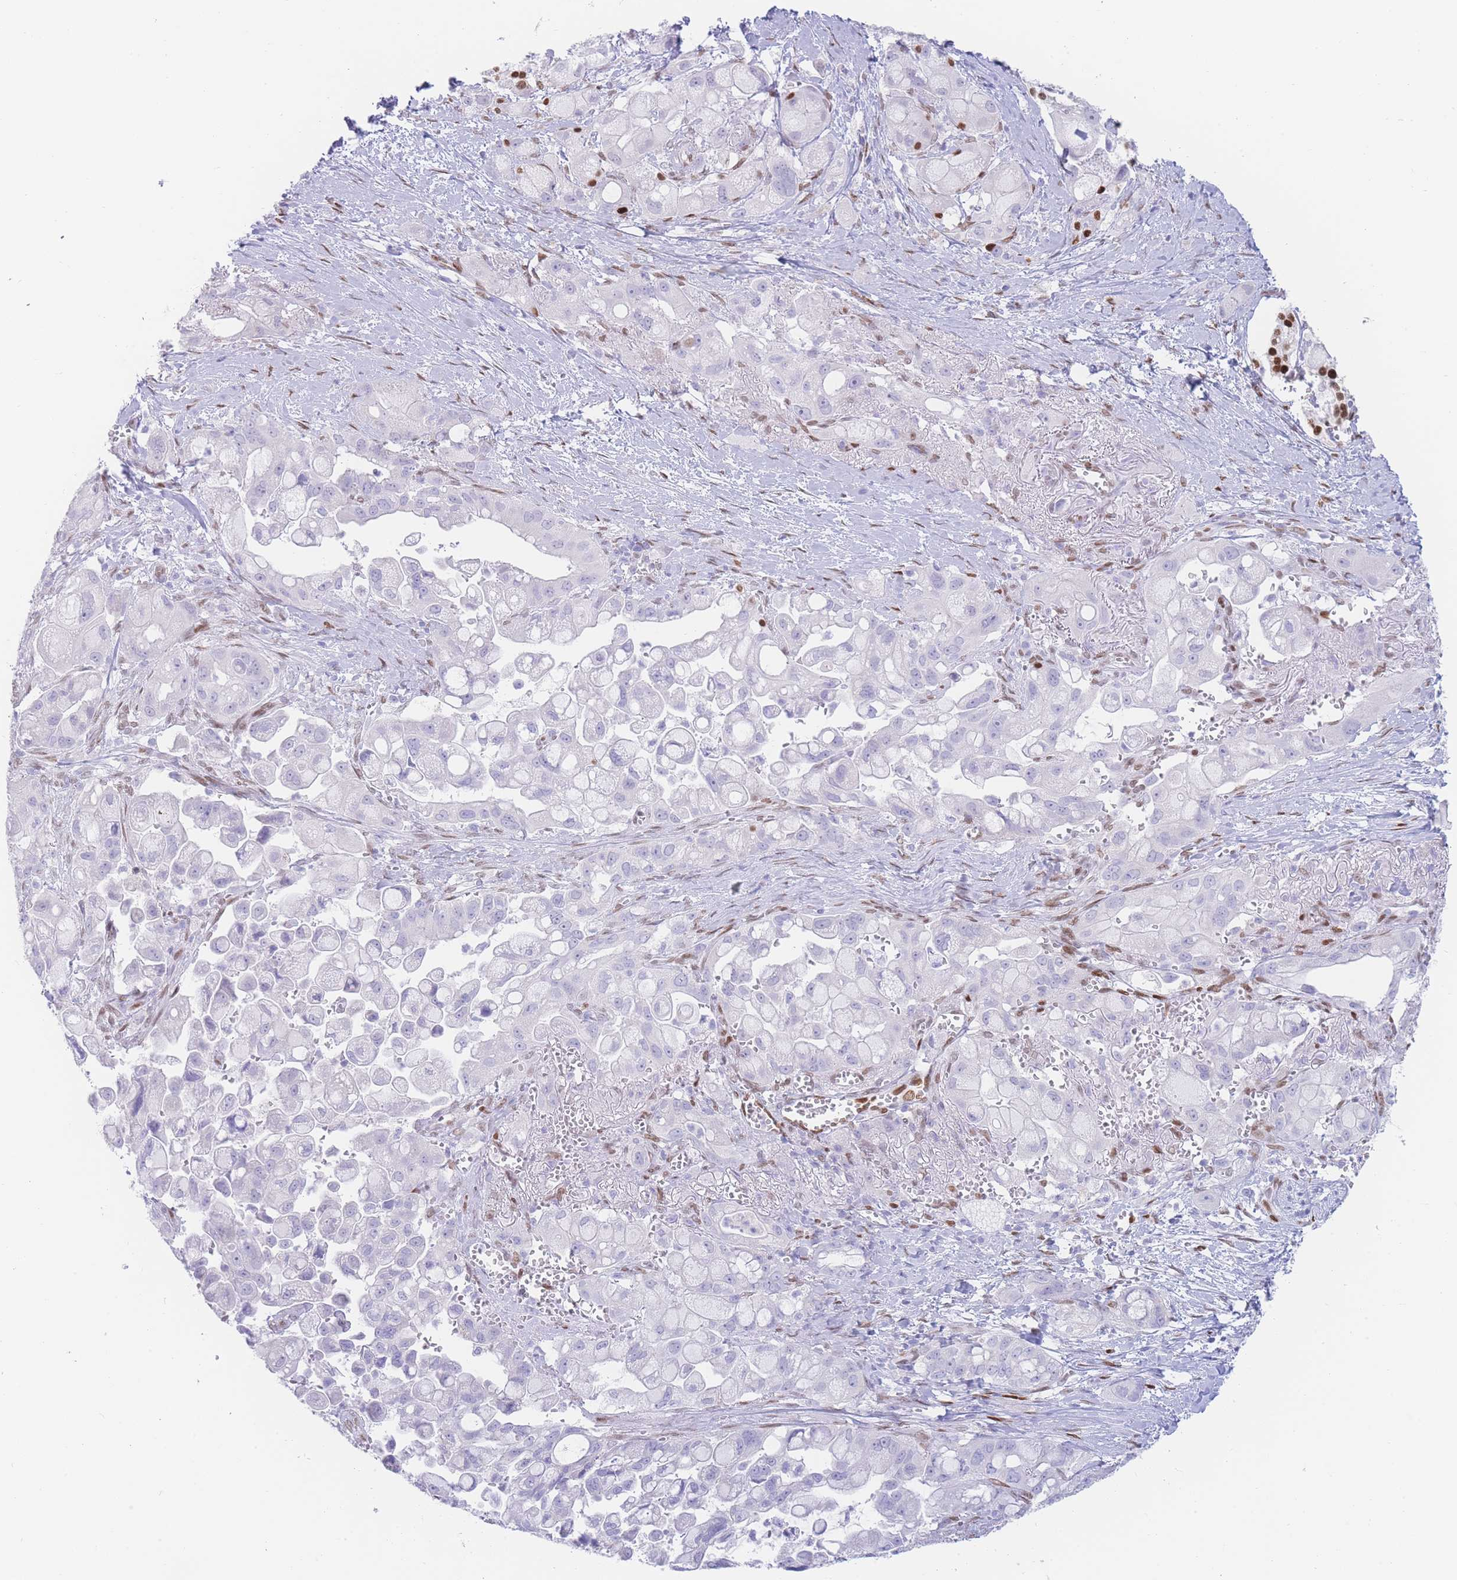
{"staining": {"intensity": "negative", "quantity": "none", "location": "none"}, "tissue": "pancreatic cancer", "cell_type": "Tumor cells", "image_type": "cancer", "snomed": [{"axis": "morphology", "description": "Adenocarcinoma, NOS"}, {"axis": "topography", "description": "Pancreas"}], "caption": "A high-resolution micrograph shows immunohistochemistry staining of pancreatic adenocarcinoma, which reveals no significant staining in tumor cells.", "gene": "PSMB5", "patient": {"sex": "male", "age": 68}}